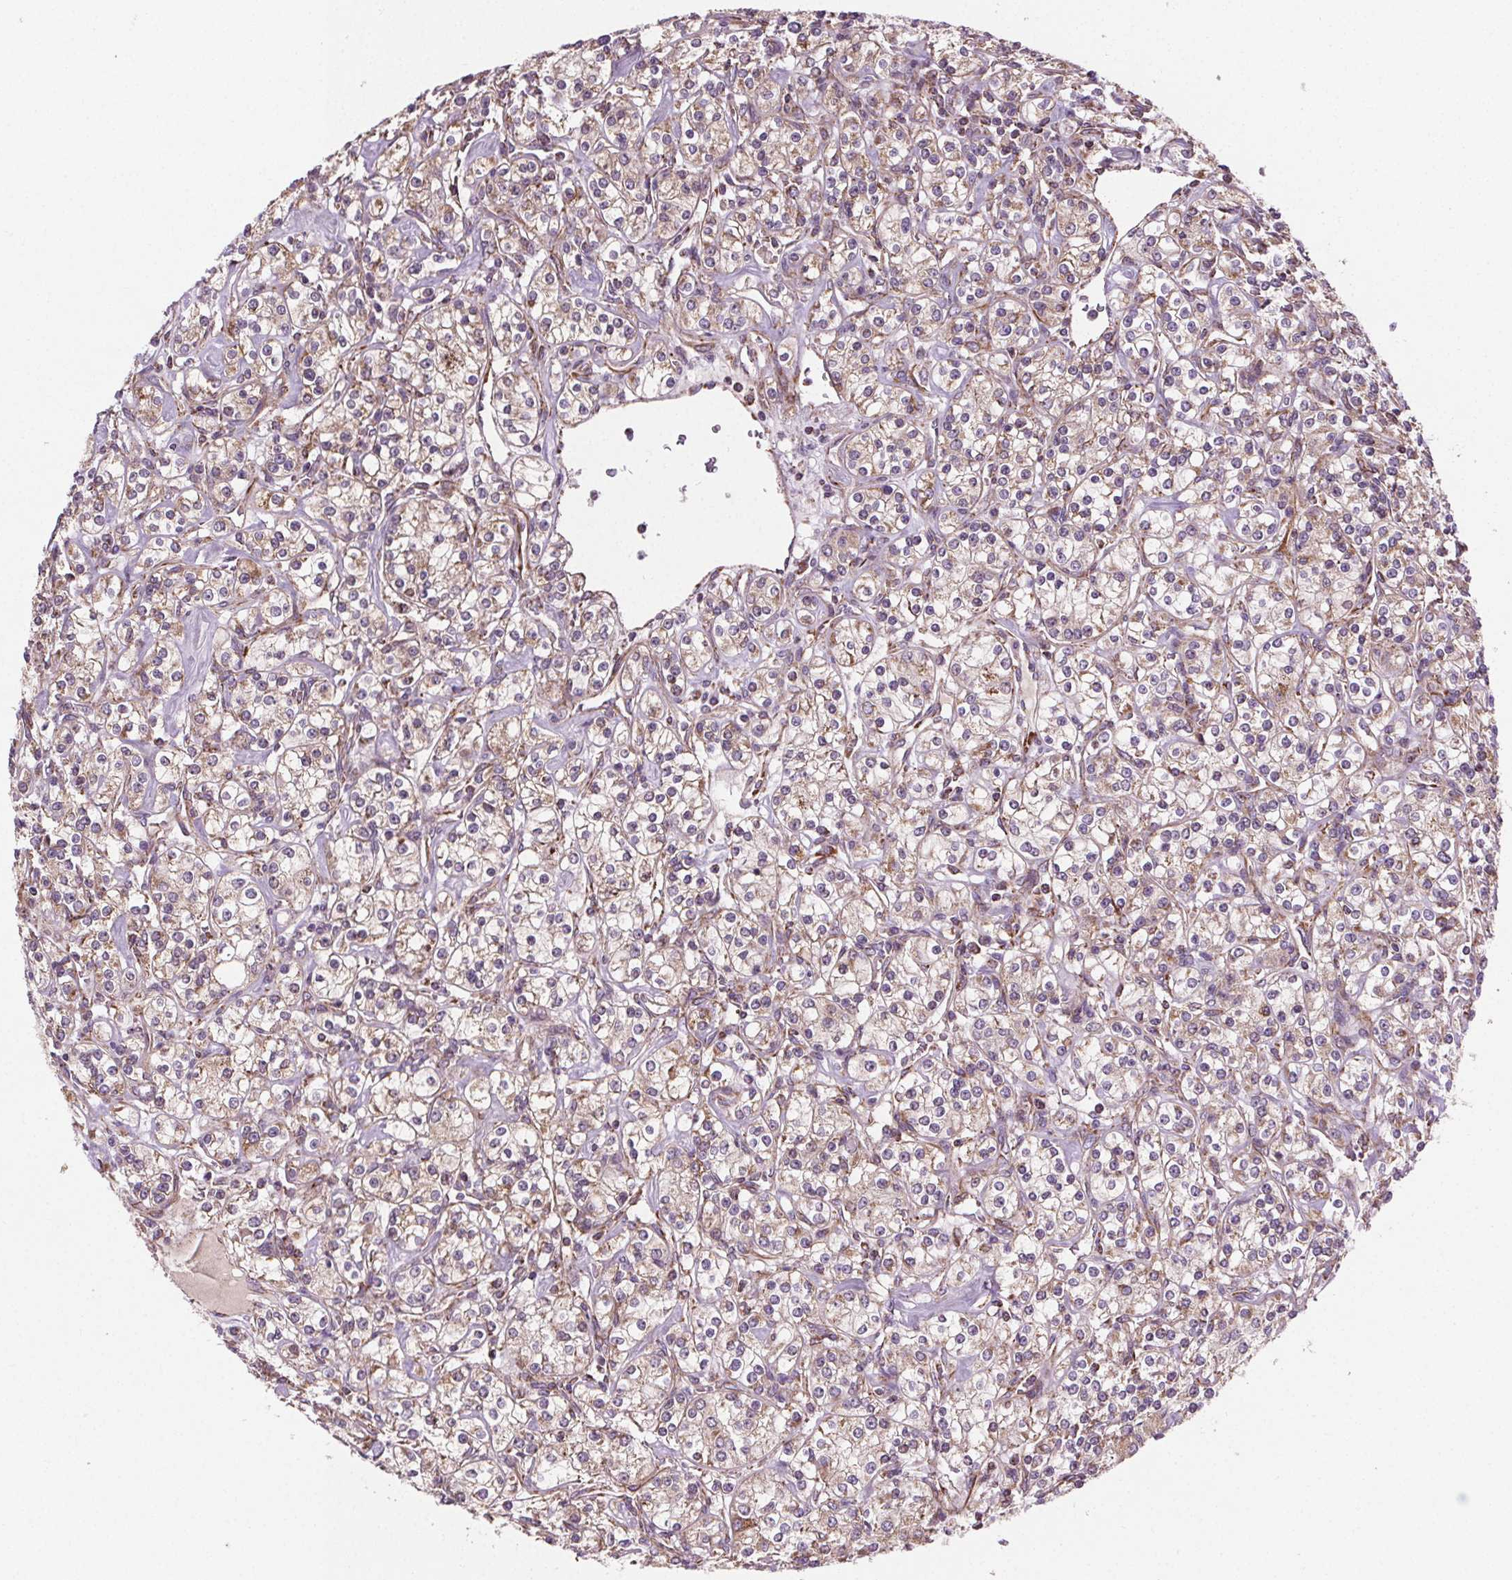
{"staining": {"intensity": "weak", "quantity": "<25%", "location": "cytoplasmic/membranous"}, "tissue": "renal cancer", "cell_type": "Tumor cells", "image_type": "cancer", "snomed": [{"axis": "morphology", "description": "Adenocarcinoma, NOS"}, {"axis": "topography", "description": "Kidney"}], "caption": "Tumor cells are negative for brown protein staining in renal cancer.", "gene": "GOLT1B", "patient": {"sex": "male", "age": 77}}